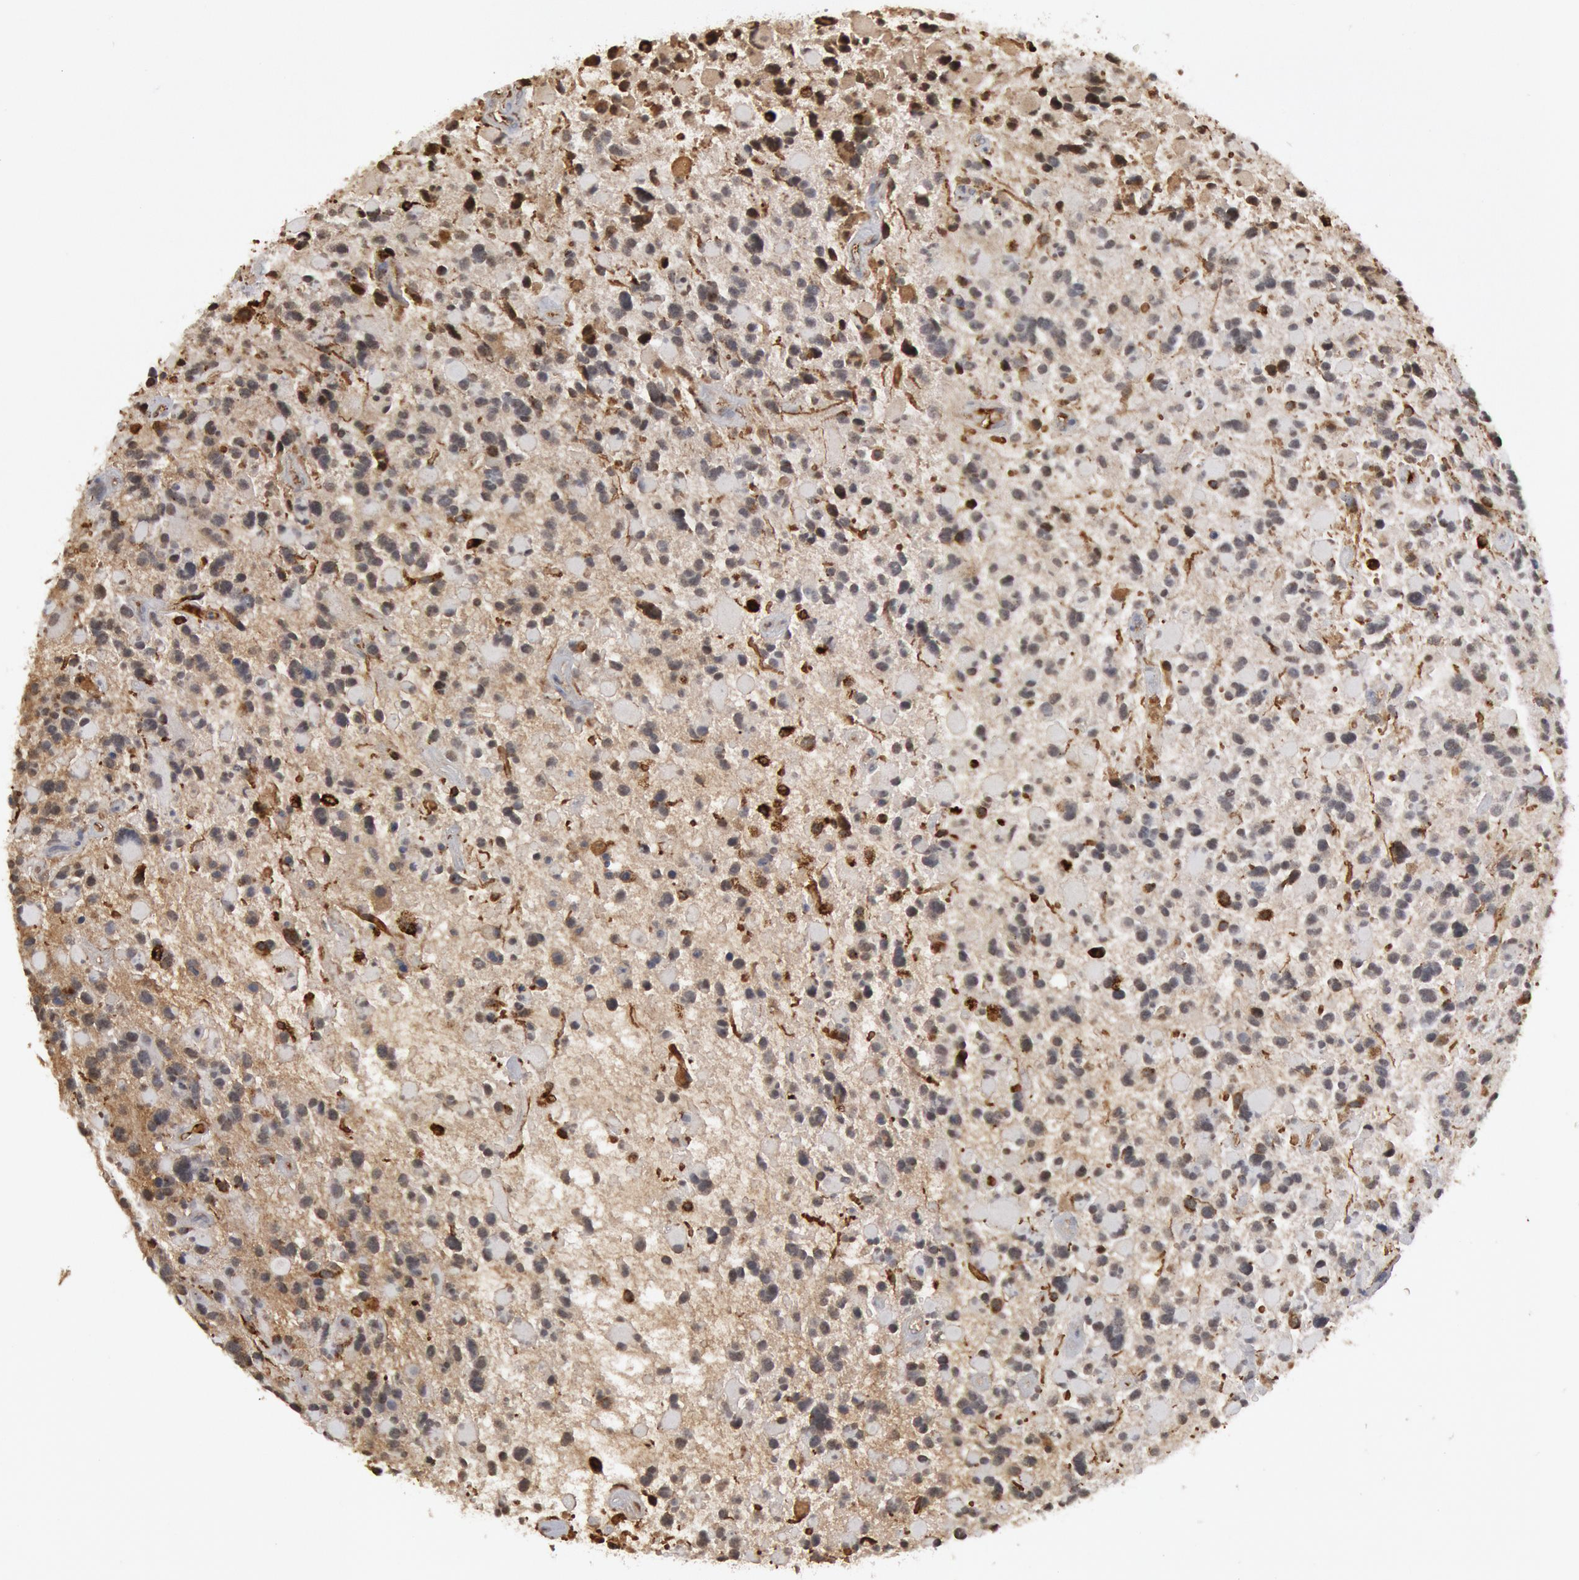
{"staining": {"intensity": "strong", "quantity": "<25%", "location": "cytoplasmic/membranous"}, "tissue": "glioma", "cell_type": "Tumor cells", "image_type": "cancer", "snomed": [{"axis": "morphology", "description": "Glioma, malignant, High grade"}, {"axis": "topography", "description": "Brain"}], "caption": "High-grade glioma (malignant) stained with immunohistochemistry shows strong cytoplasmic/membranous staining in about <25% of tumor cells.", "gene": "C1QC", "patient": {"sex": "female", "age": 37}}